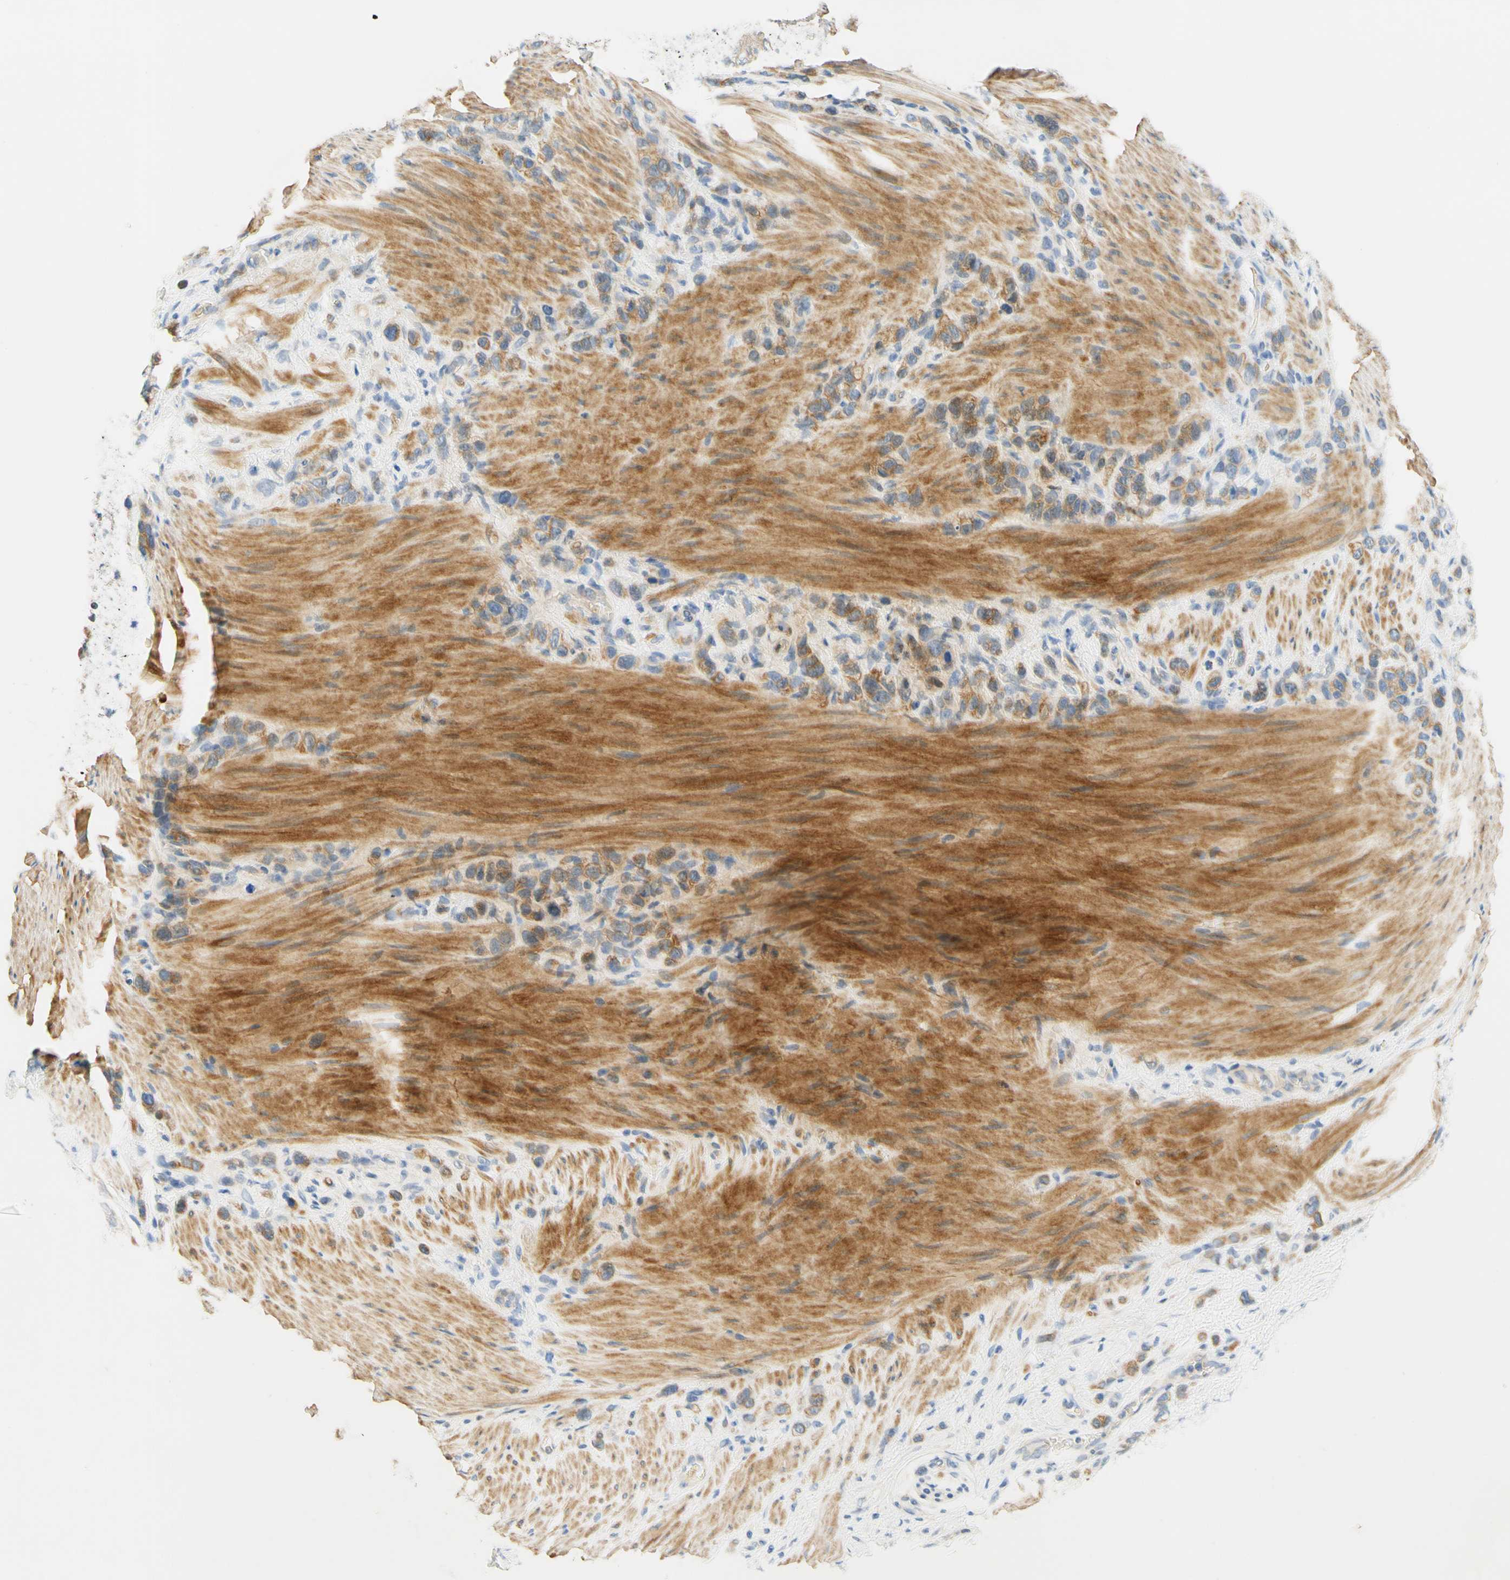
{"staining": {"intensity": "moderate", "quantity": ">75%", "location": "cytoplasmic/membranous"}, "tissue": "stomach cancer", "cell_type": "Tumor cells", "image_type": "cancer", "snomed": [{"axis": "morphology", "description": "Adenocarcinoma, NOS"}, {"axis": "morphology", "description": "Adenocarcinoma, High grade"}, {"axis": "topography", "description": "Stomach, upper"}, {"axis": "topography", "description": "Stomach, lower"}], "caption": "Moderate cytoplasmic/membranous expression for a protein is present in about >75% of tumor cells of stomach high-grade adenocarcinoma using immunohistochemistry (IHC).", "gene": "ENTREP2", "patient": {"sex": "female", "age": 65}}